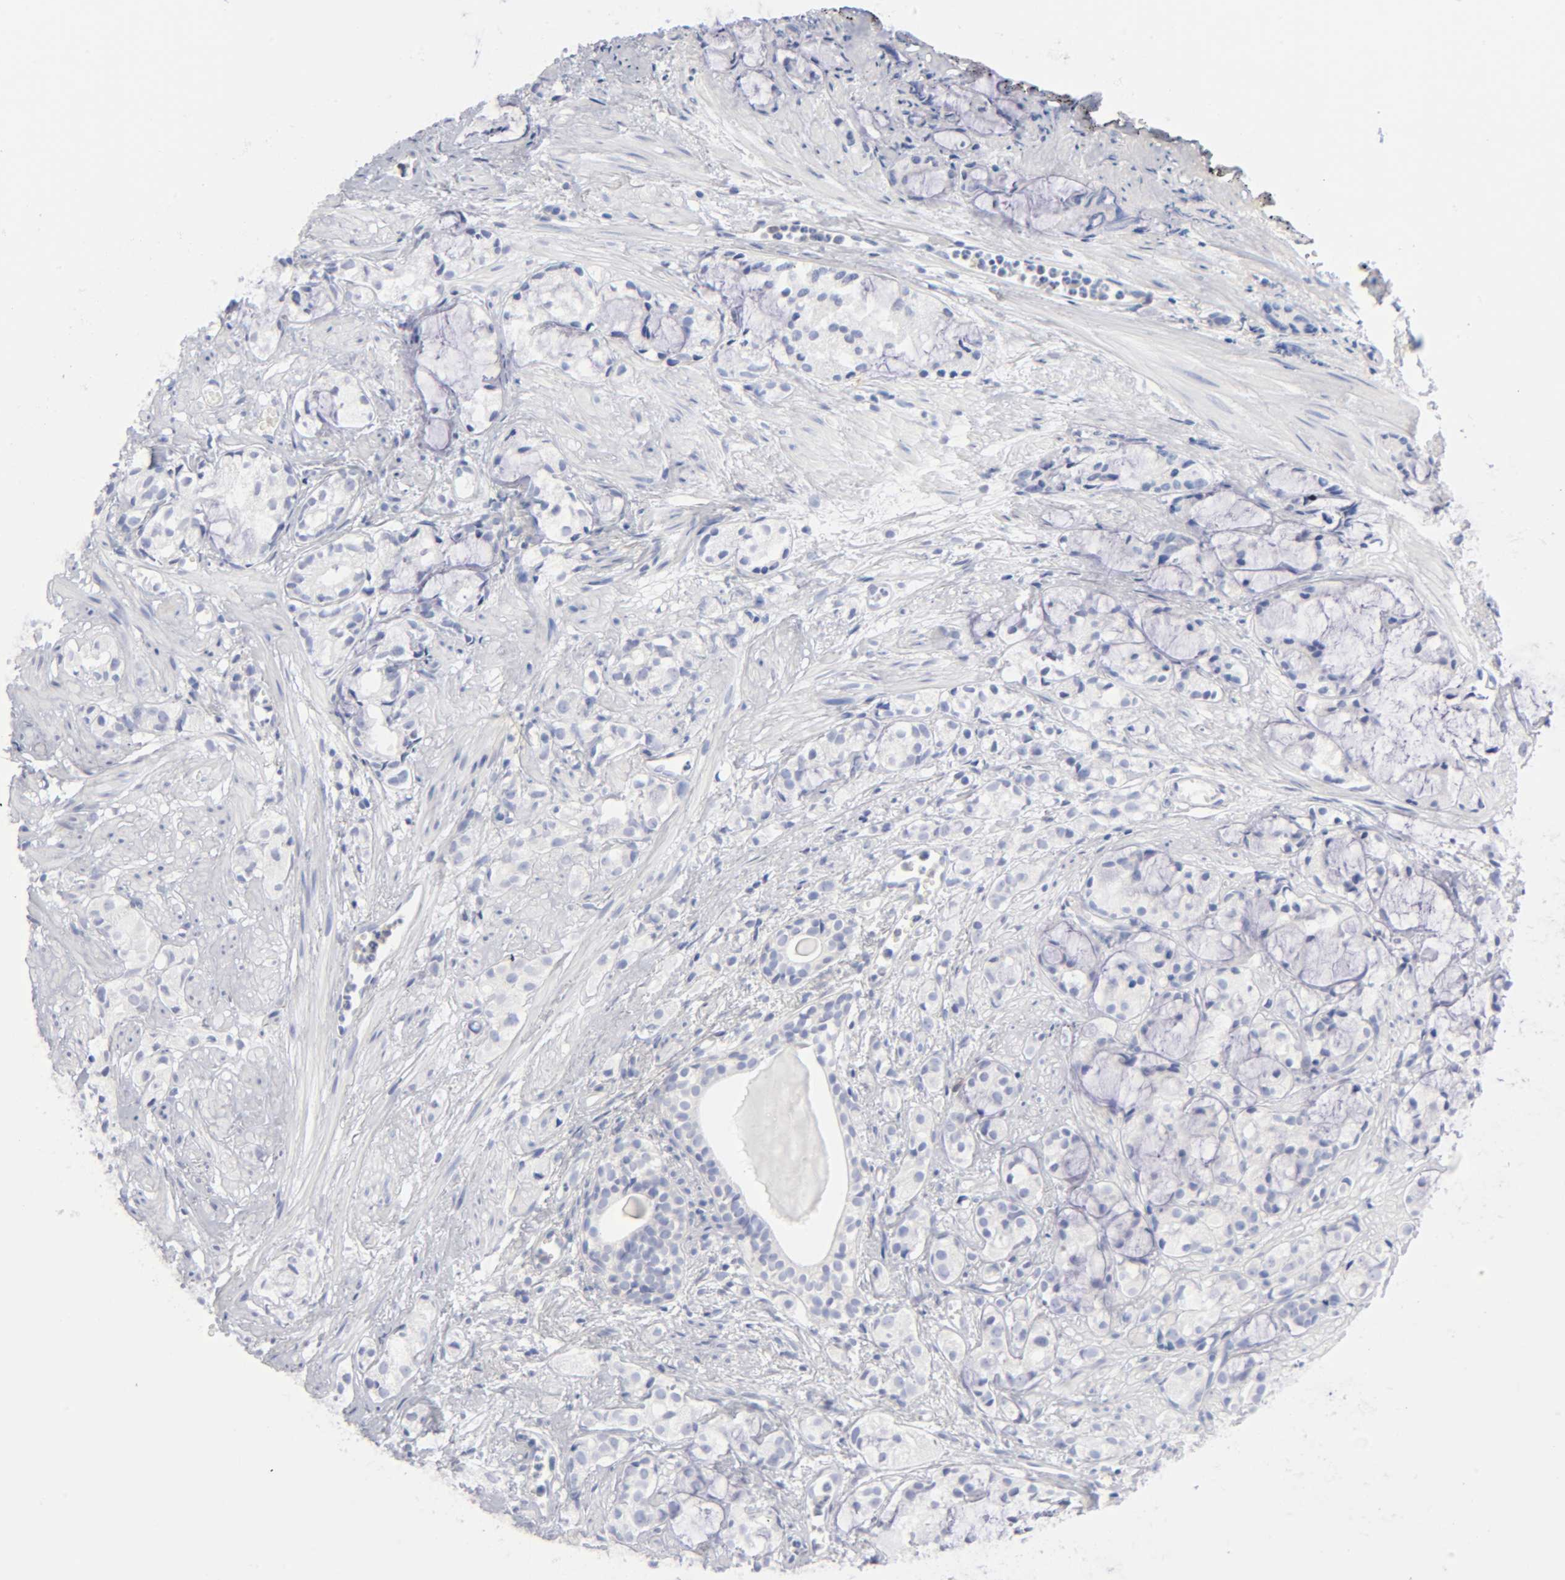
{"staining": {"intensity": "negative", "quantity": "none", "location": "none"}, "tissue": "prostate cancer", "cell_type": "Tumor cells", "image_type": "cancer", "snomed": [{"axis": "morphology", "description": "Adenocarcinoma, High grade"}, {"axis": "topography", "description": "Prostate"}], "caption": "Immunohistochemical staining of adenocarcinoma (high-grade) (prostate) shows no significant expression in tumor cells. (Brightfield microscopy of DAB (3,3'-diaminobenzidine) IHC at high magnification).", "gene": "CD86", "patient": {"sex": "male", "age": 85}}